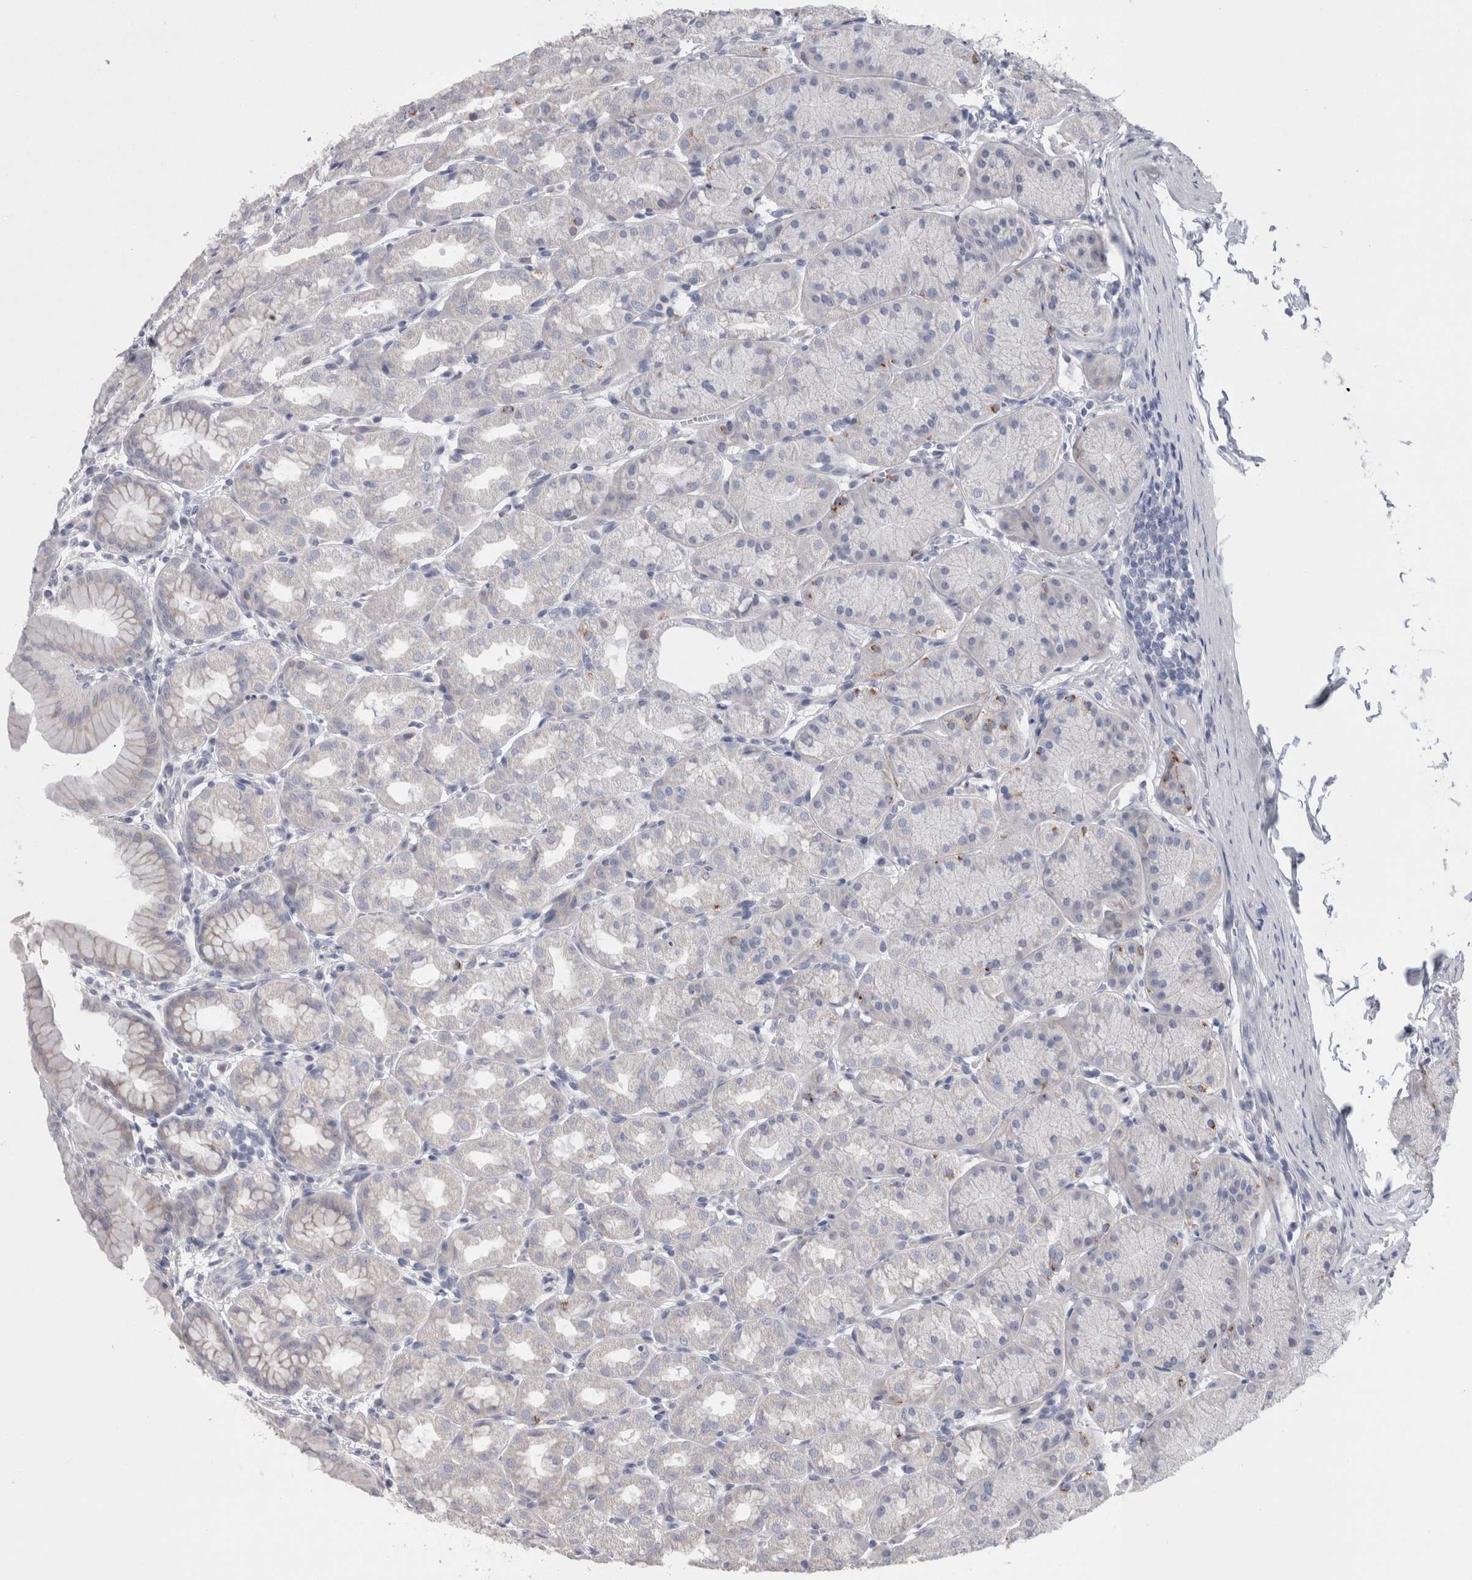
{"staining": {"intensity": "weak", "quantity": "<25%", "location": "cytoplasmic/membranous"}, "tissue": "stomach", "cell_type": "Glandular cells", "image_type": "normal", "snomed": [{"axis": "morphology", "description": "Normal tissue, NOS"}, {"axis": "topography", "description": "Stomach"}], "caption": "Protein analysis of unremarkable stomach demonstrates no significant positivity in glandular cells.", "gene": "GDAP1", "patient": {"sex": "male", "age": 42}}